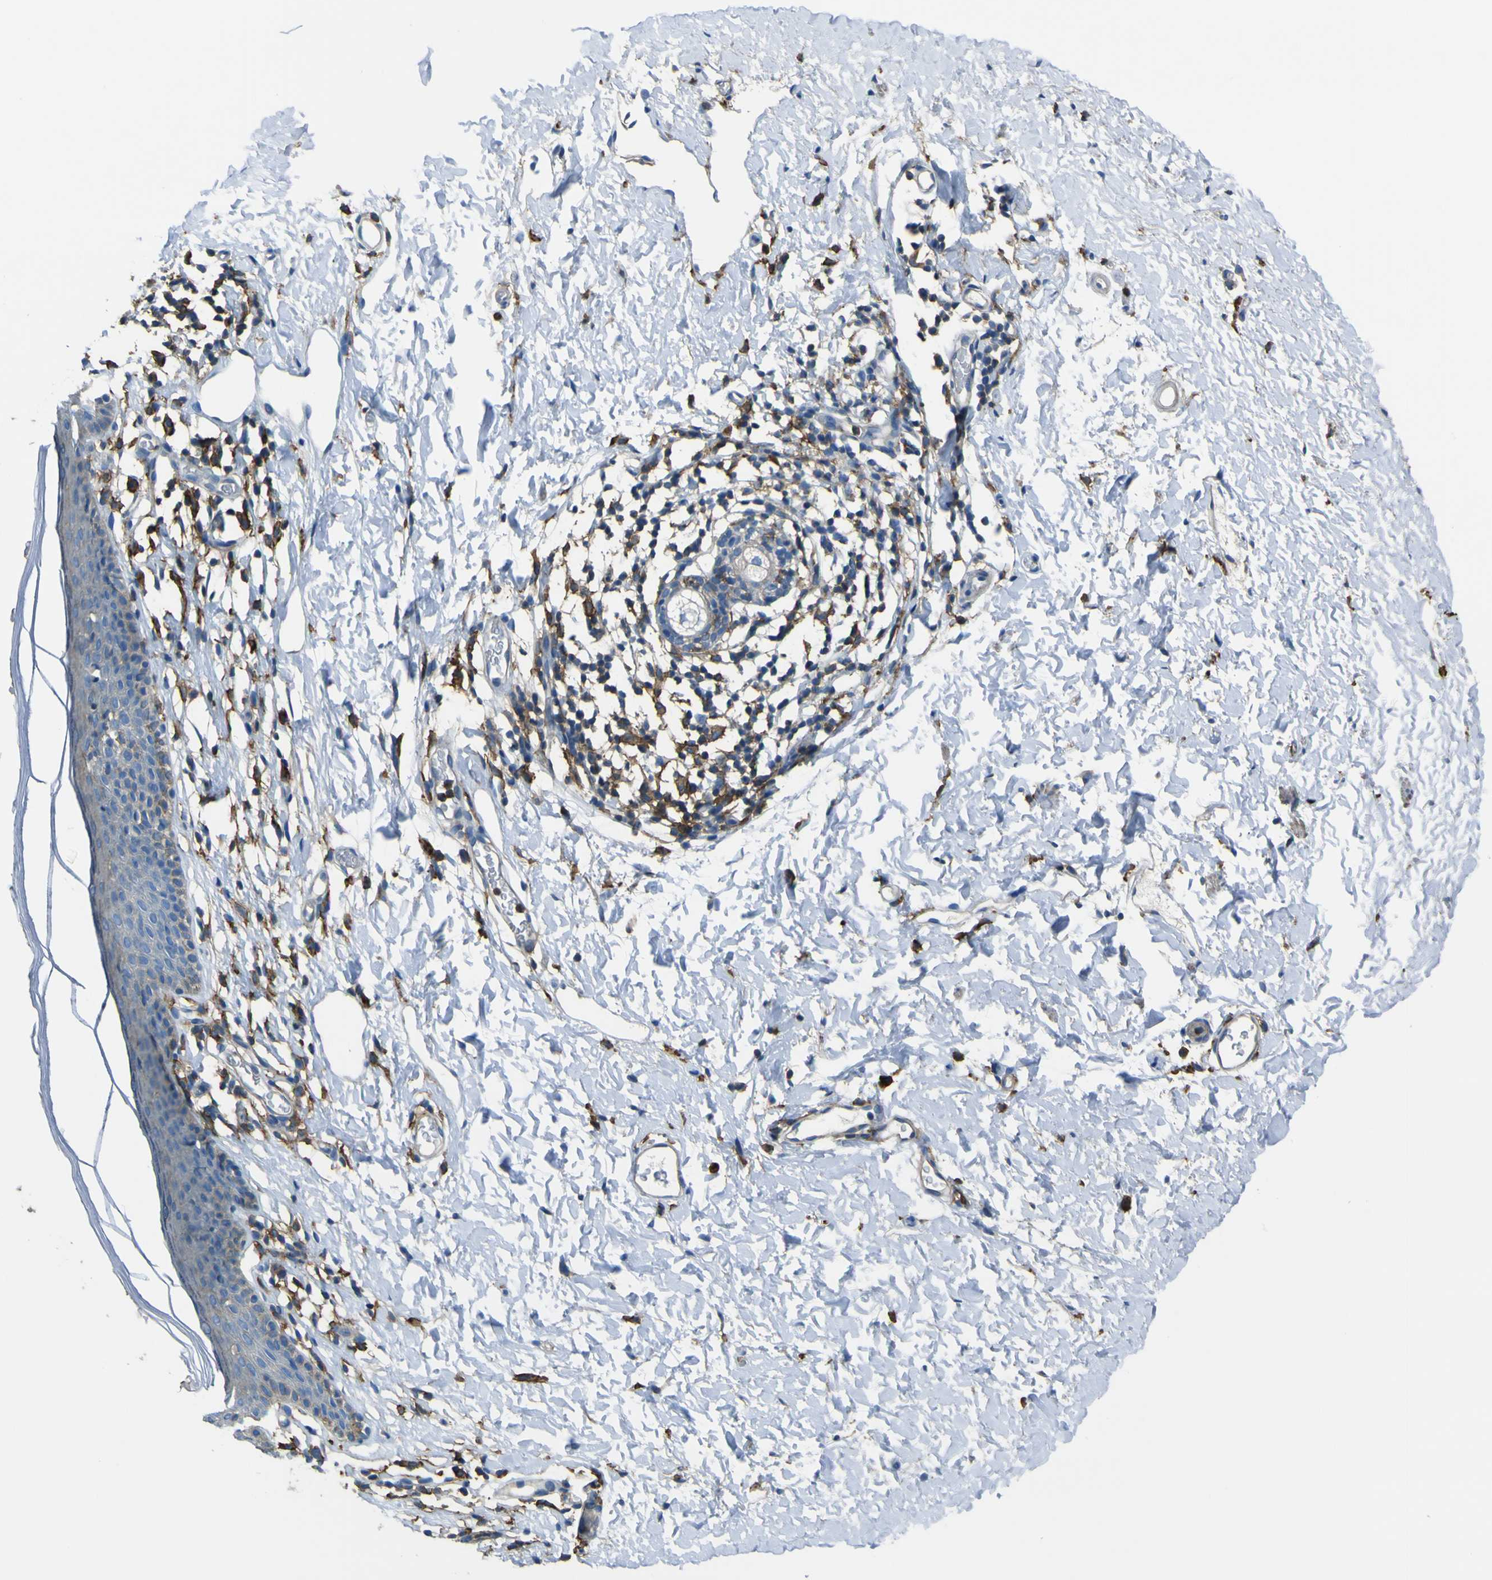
{"staining": {"intensity": "moderate", "quantity": "<25%", "location": "cytoplasmic/membranous"}, "tissue": "skin", "cell_type": "Epidermal cells", "image_type": "normal", "snomed": [{"axis": "morphology", "description": "Normal tissue, NOS"}, {"axis": "topography", "description": "Adipose tissue"}, {"axis": "topography", "description": "Vascular tissue"}, {"axis": "topography", "description": "Anal"}, {"axis": "topography", "description": "Peripheral nerve tissue"}], "caption": "This histopathology image demonstrates immunohistochemistry staining of benign human skin, with low moderate cytoplasmic/membranous positivity in about <25% of epidermal cells.", "gene": "LAIR1", "patient": {"sex": "female", "age": 54}}